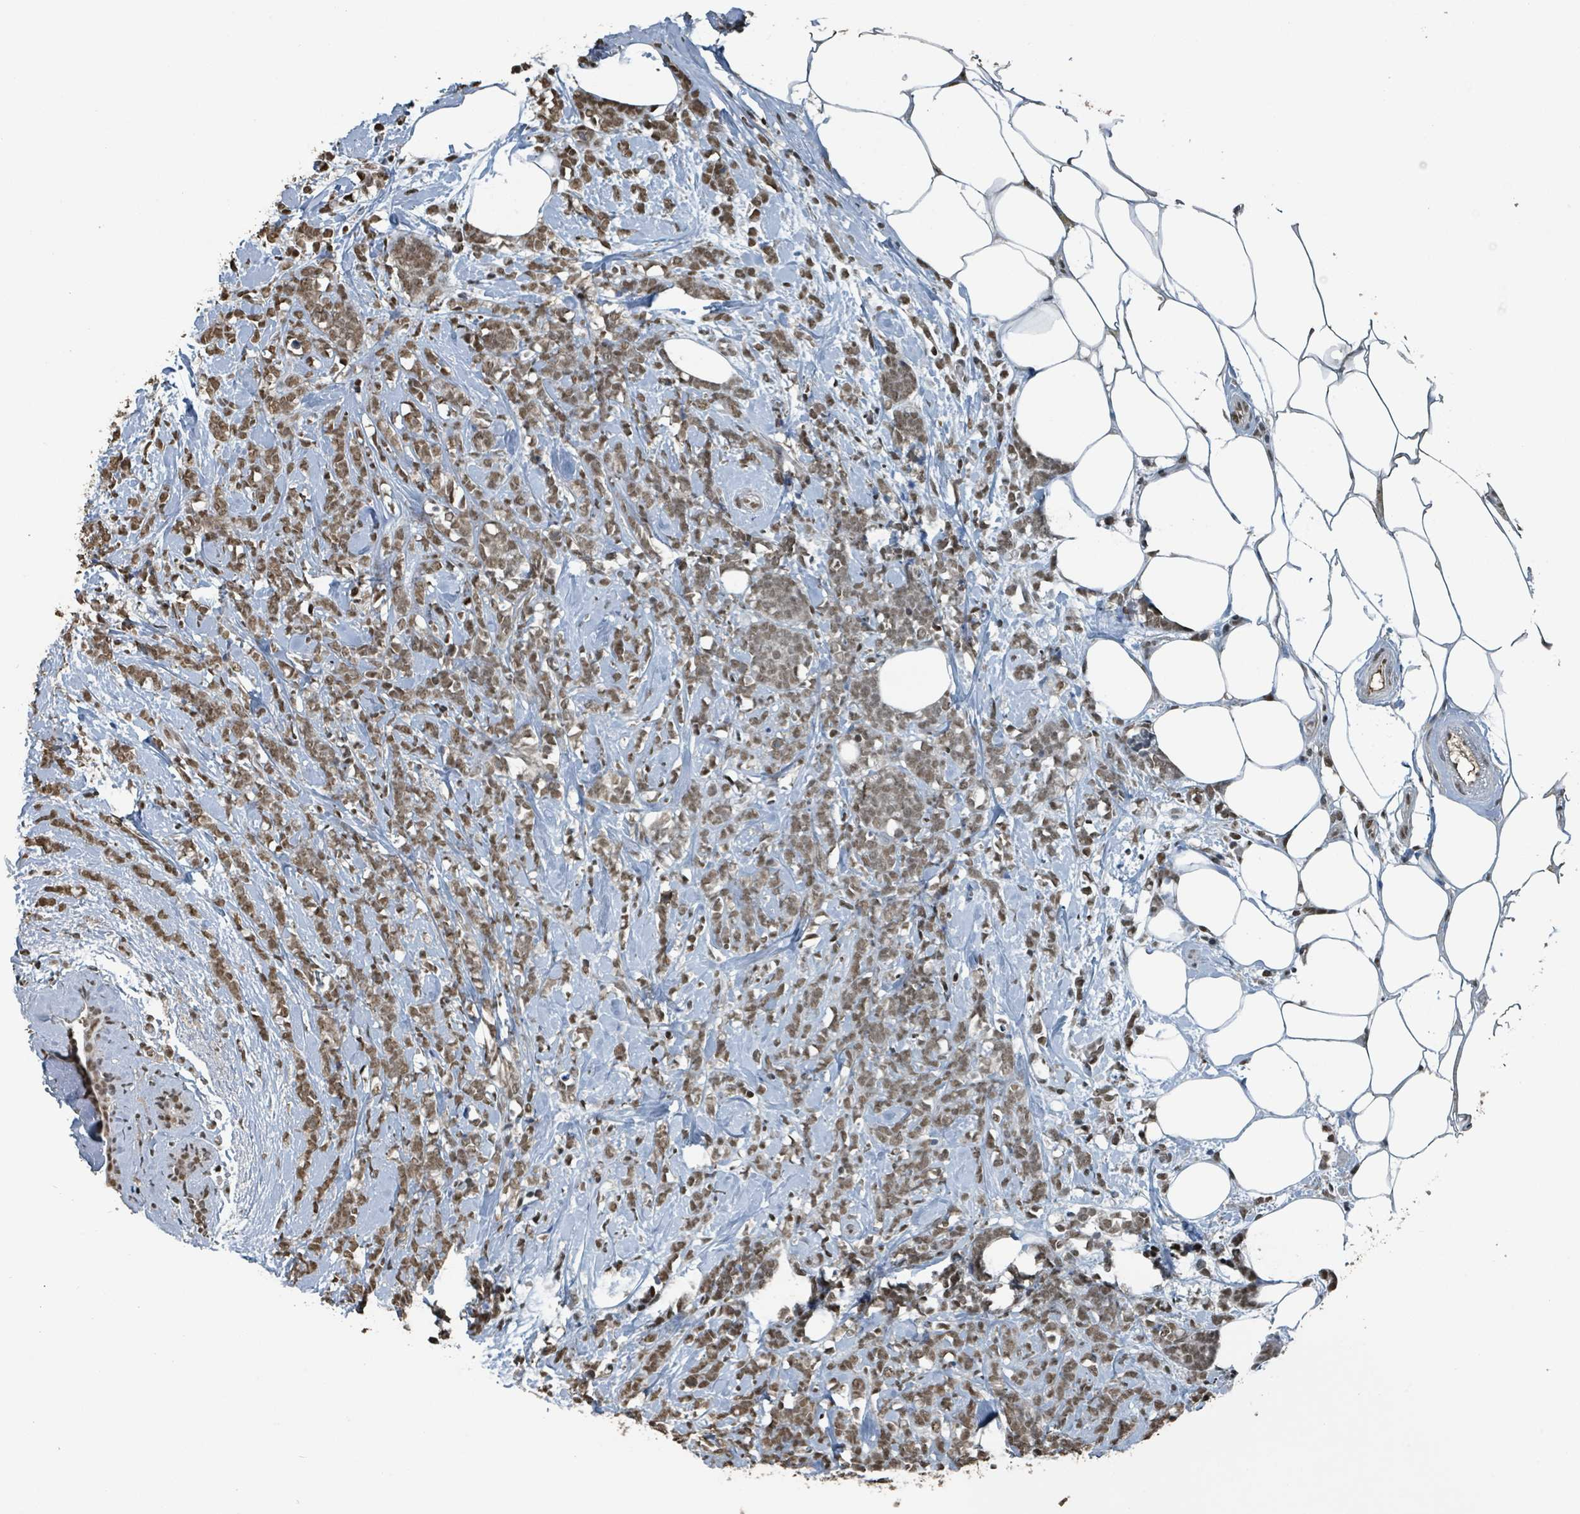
{"staining": {"intensity": "moderate", "quantity": ">75%", "location": "nuclear"}, "tissue": "breast cancer", "cell_type": "Tumor cells", "image_type": "cancer", "snomed": [{"axis": "morphology", "description": "Lobular carcinoma"}, {"axis": "topography", "description": "Breast"}], "caption": "Tumor cells display medium levels of moderate nuclear expression in approximately >75% of cells in breast lobular carcinoma. (DAB IHC with brightfield microscopy, high magnification).", "gene": "PHIP", "patient": {"sex": "female", "age": 58}}